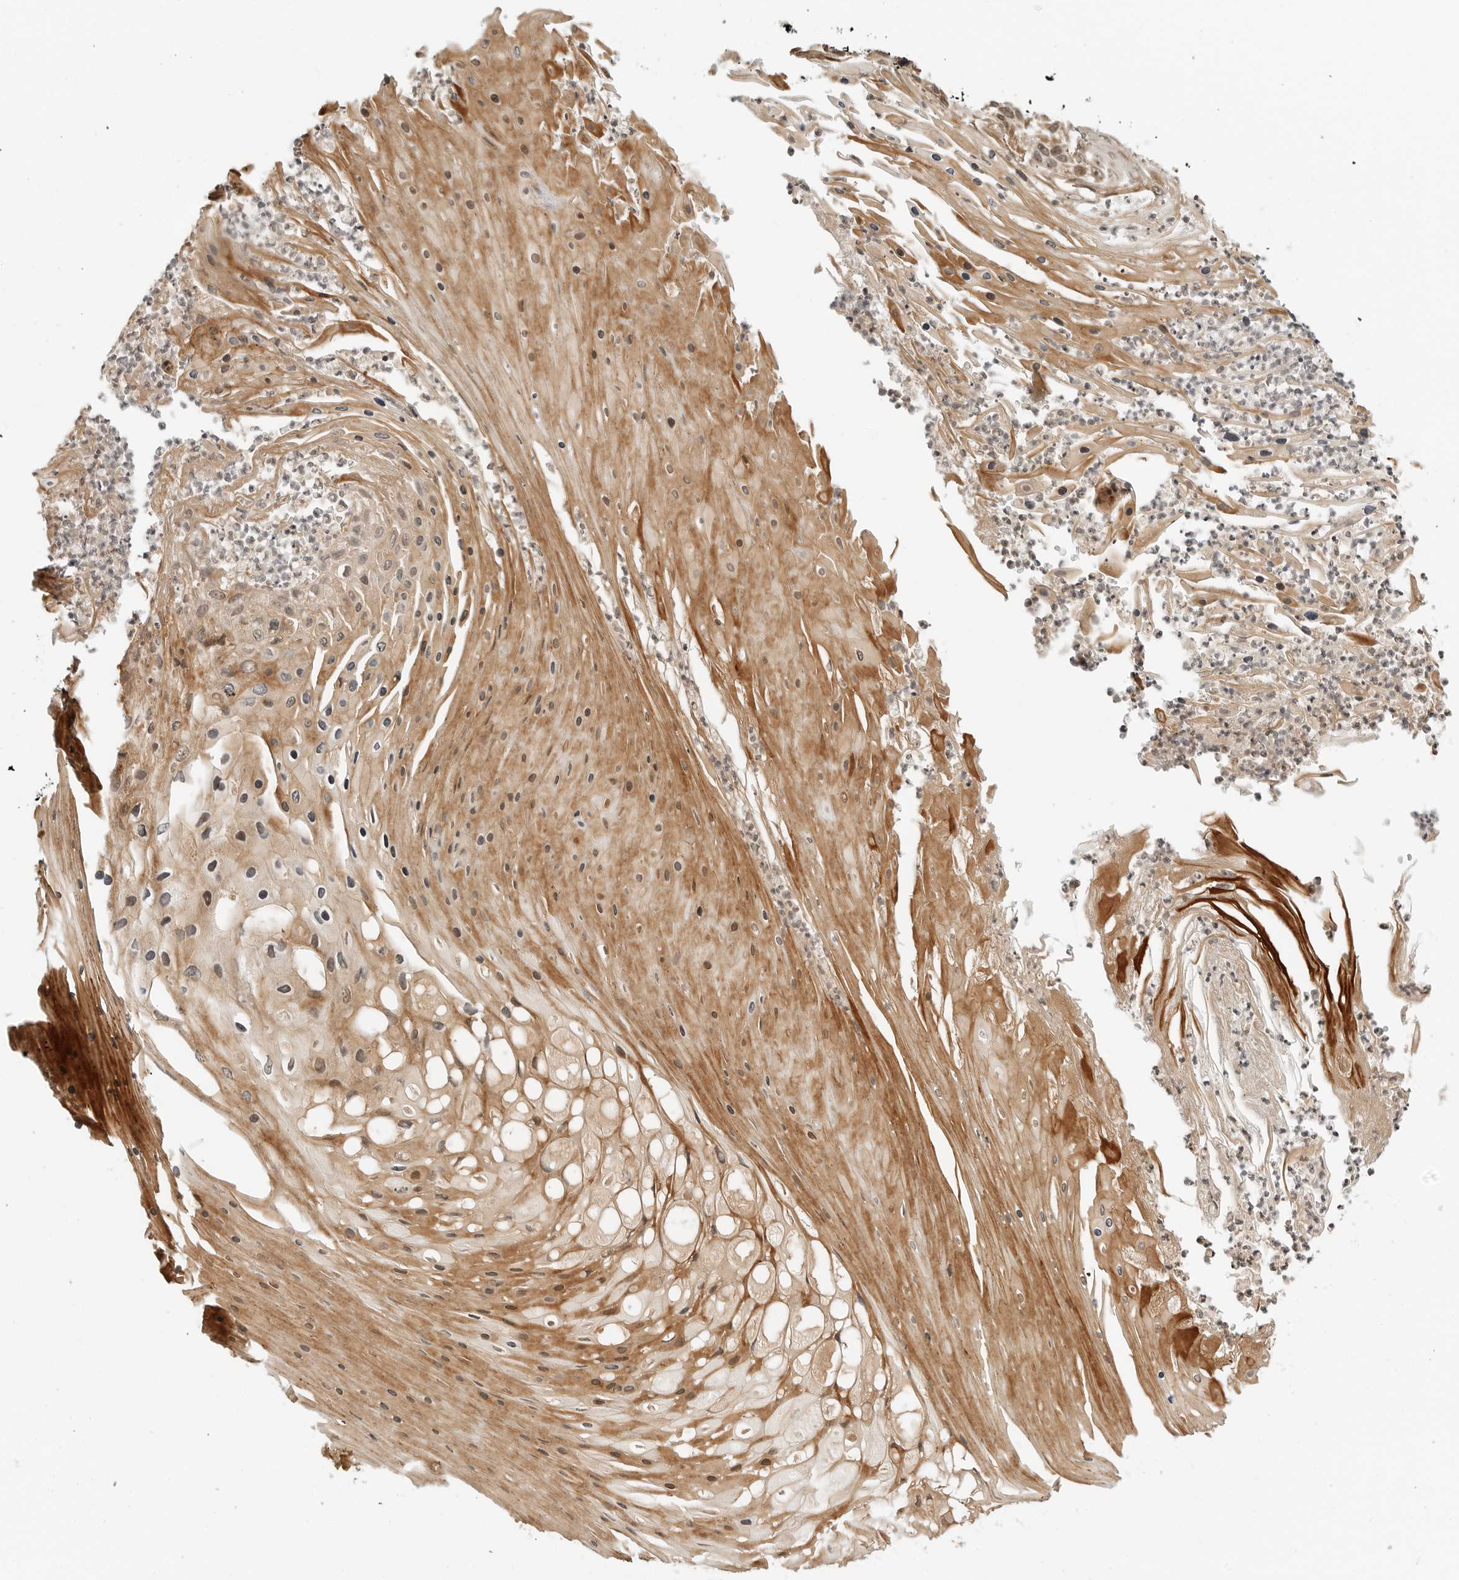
{"staining": {"intensity": "moderate", "quantity": ">75%", "location": "cytoplasmic/membranous,nuclear"}, "tissue": "skin cancer", "cell_type": "Tumor cells", "image_type": "cancer", "snomed": [{"axis": "morphology", "description": "Squamous cell carcinoma, NOS"}, {"axis": "topography", "description": "Skin"}], "caption": "Human skin cancer (squamous cell carcinoma) stained with a protein marker reveals moderate staining in tumor cells.", "gene": "GEM", "patient": {"sex": "female", "age": 88}}